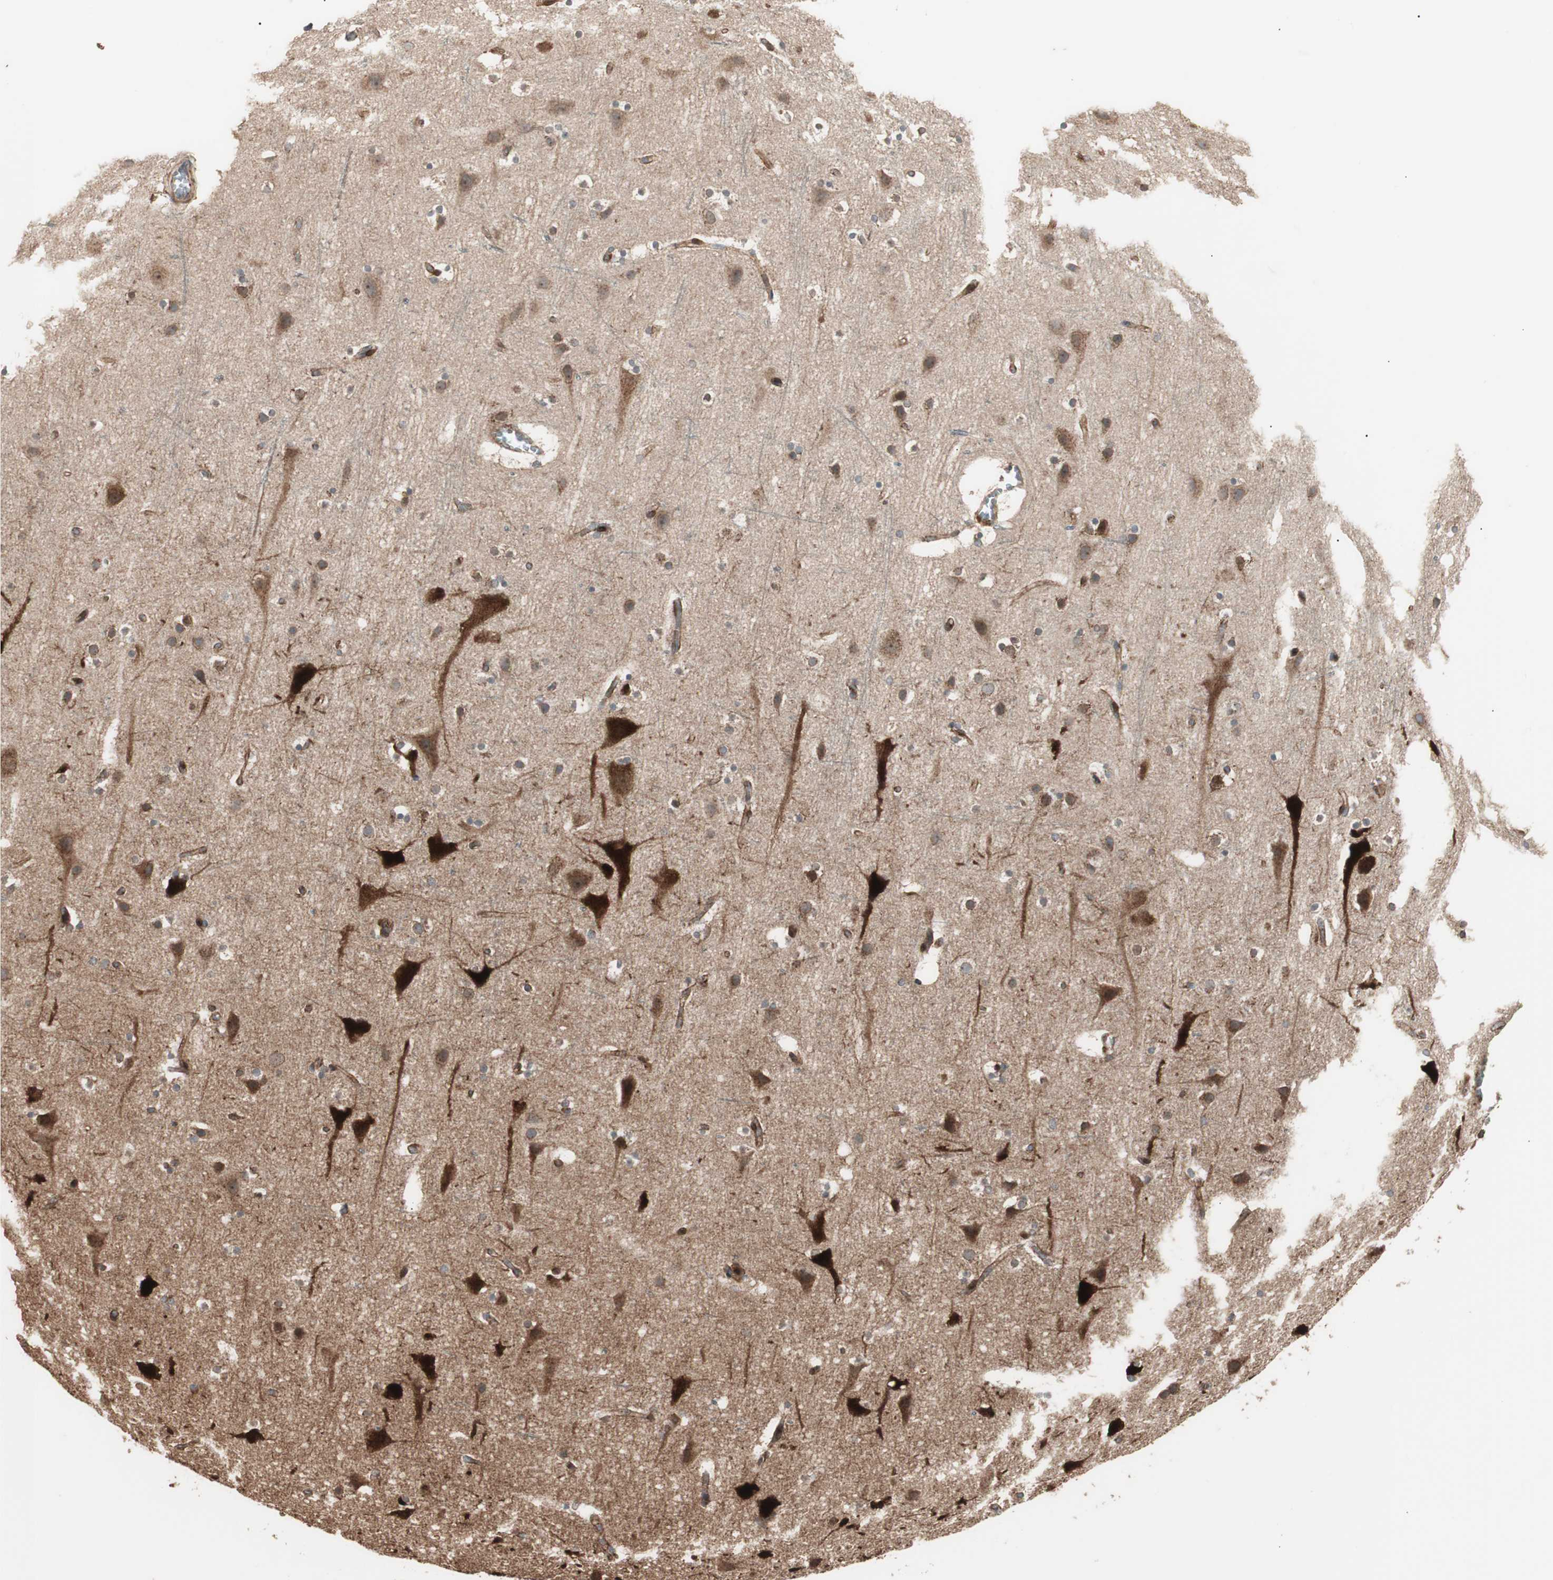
{"staining": {"intensity": "moderate", "quantity": ">75%", "location": "cytoplasmic/membranous"}, "tissue": "cerebral cortex", "cell_type": "Endothelial cells", "image_type": "normal", "snomed": [{"axis": "morphology", "description": "Normal tissue, NOS"}, {"axis": "topography", "description": "Cerebral cortex"}], "caption": "Immunohistochemical staining of normal human cerebral cortex reveals moderate cytoplasmic/membranous protein expression in about >75% of endothelial cells. (brown staining indicates protein expression, while blue staining denotes nuclei).", "gene": "LZTS1", "patient": {"sex": "male", "age": 45}}